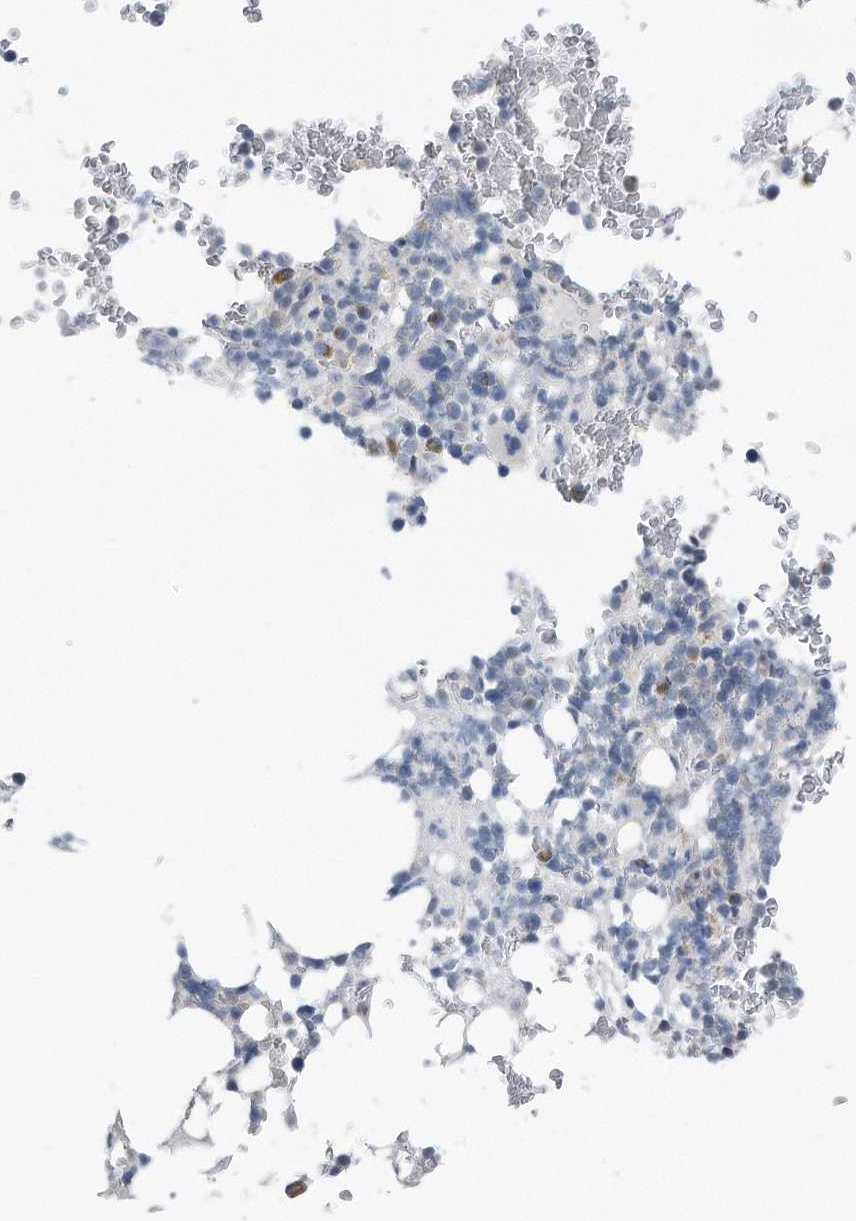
{"staining": {"intensity": "negative", "quantity": "none", "location": "none"}, "tissue": "bone marrow", "cell_type": "Hematopoietic cells", "image_type": "normal", "snomed": [{"axis": "morphology", "description": "Normal tissue, NOS"}, {"axis": "topography", "description": "Bone marrow"}], "caption": "A high-resolution photomicrograph shows immunohistochemistry (IHC) staining of normal bone marrow, which displays no significant positivity in hematopoietic cells. (Stains: DAB IHC with hematoxylin counter stain, Microscopy: brightfield microscopy at high magnification).", "gene": "YRDC", "patient": {"sex": "male", "age": 58}}